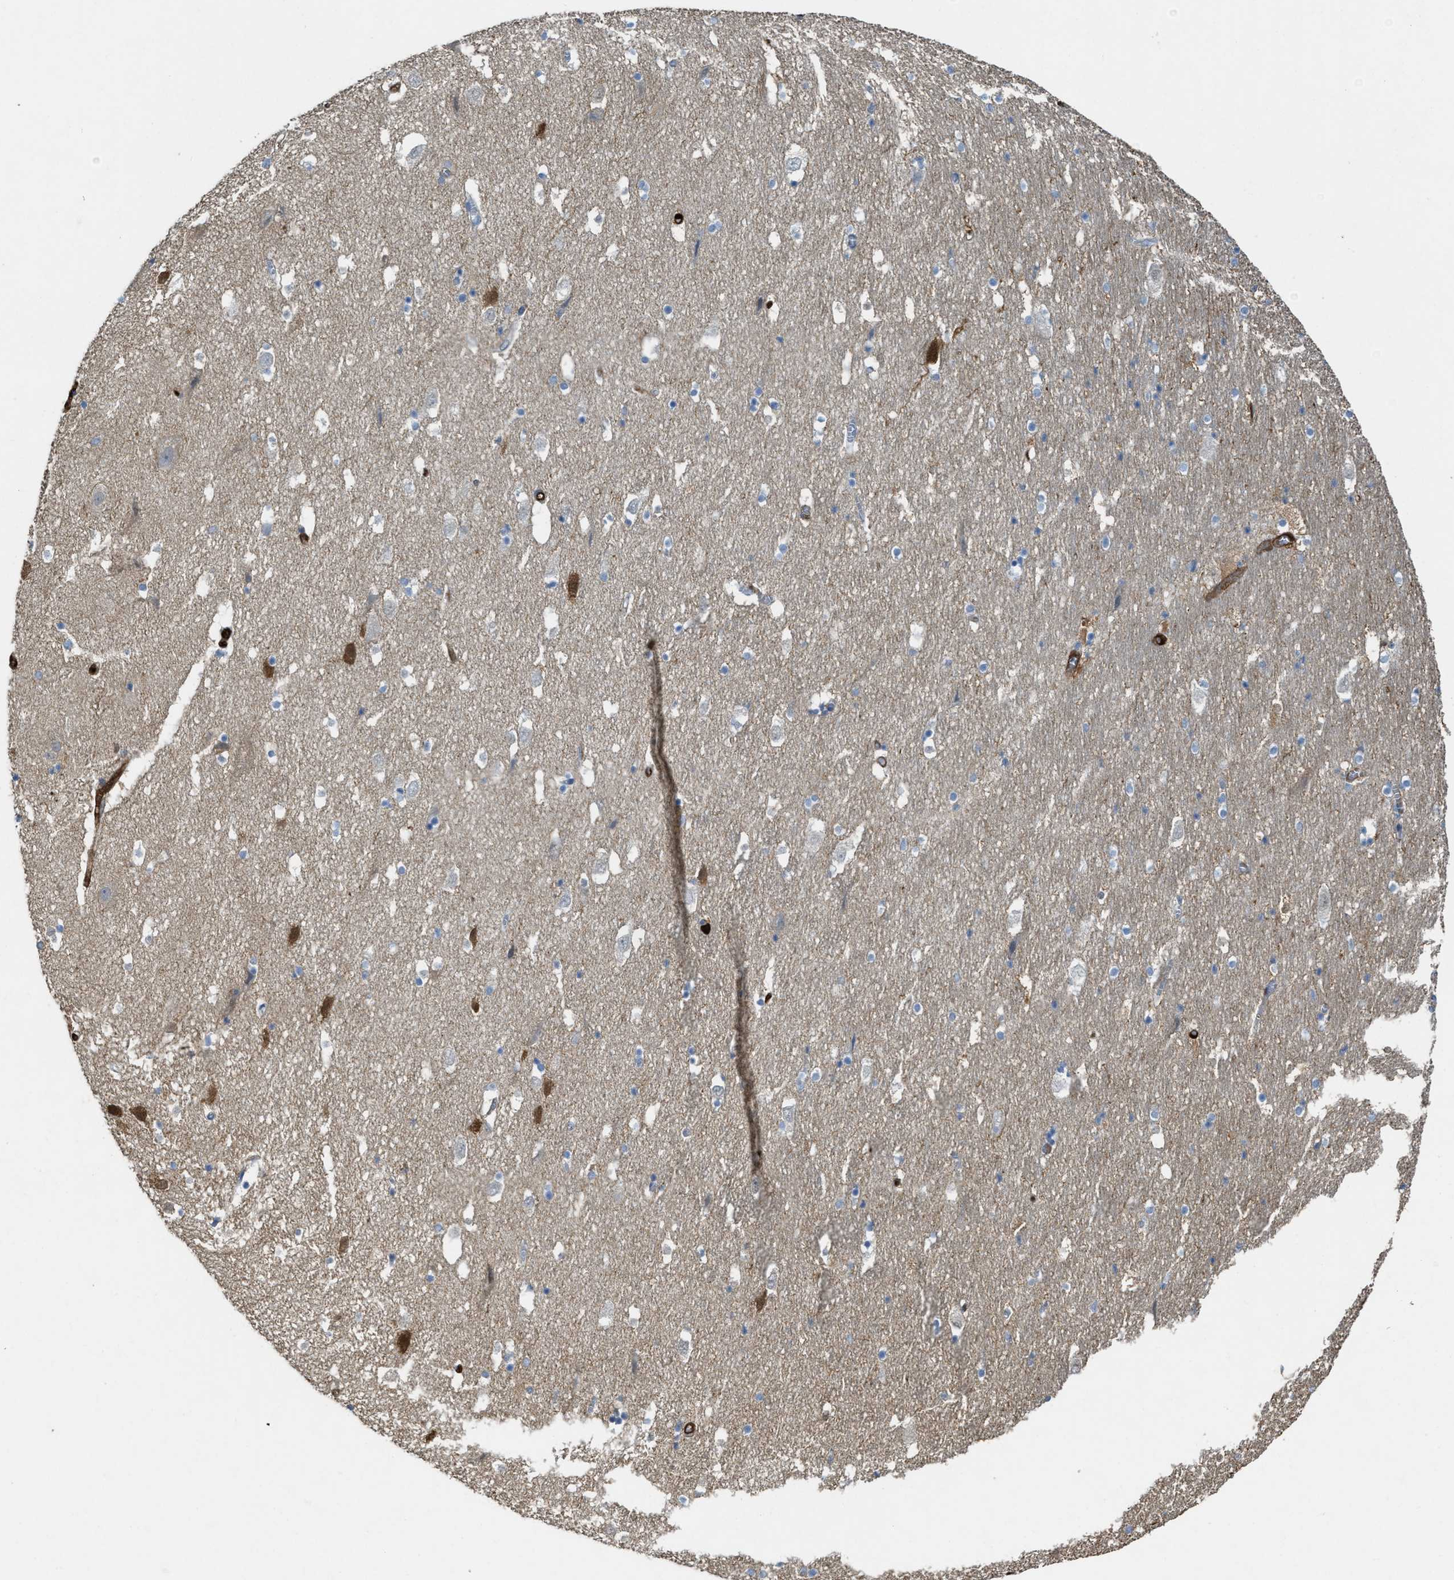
{"staining": {"intensity": "moderate", "quantity": "<25%", "location": "cytoplasmic/membranous,nuclear"}, "tissue": "hippocampus", "cell_type": "Glial cells", "image_type": "normal", "snomed": [{"axis": "morphology", "description": "Normal tissue, NOS"}, {"axis": "topography", "description": "Hippocampus"}], "caption": "This histopathology image exhibits immunohistochemistry (IHC) staining of normal hippocampus, with low moderate cytoplasmic/membranous,nuclear positivity in approximately <25% of glial cells.", "gene": "ASS1", "patient": {"sex": "male", "age": 45}}